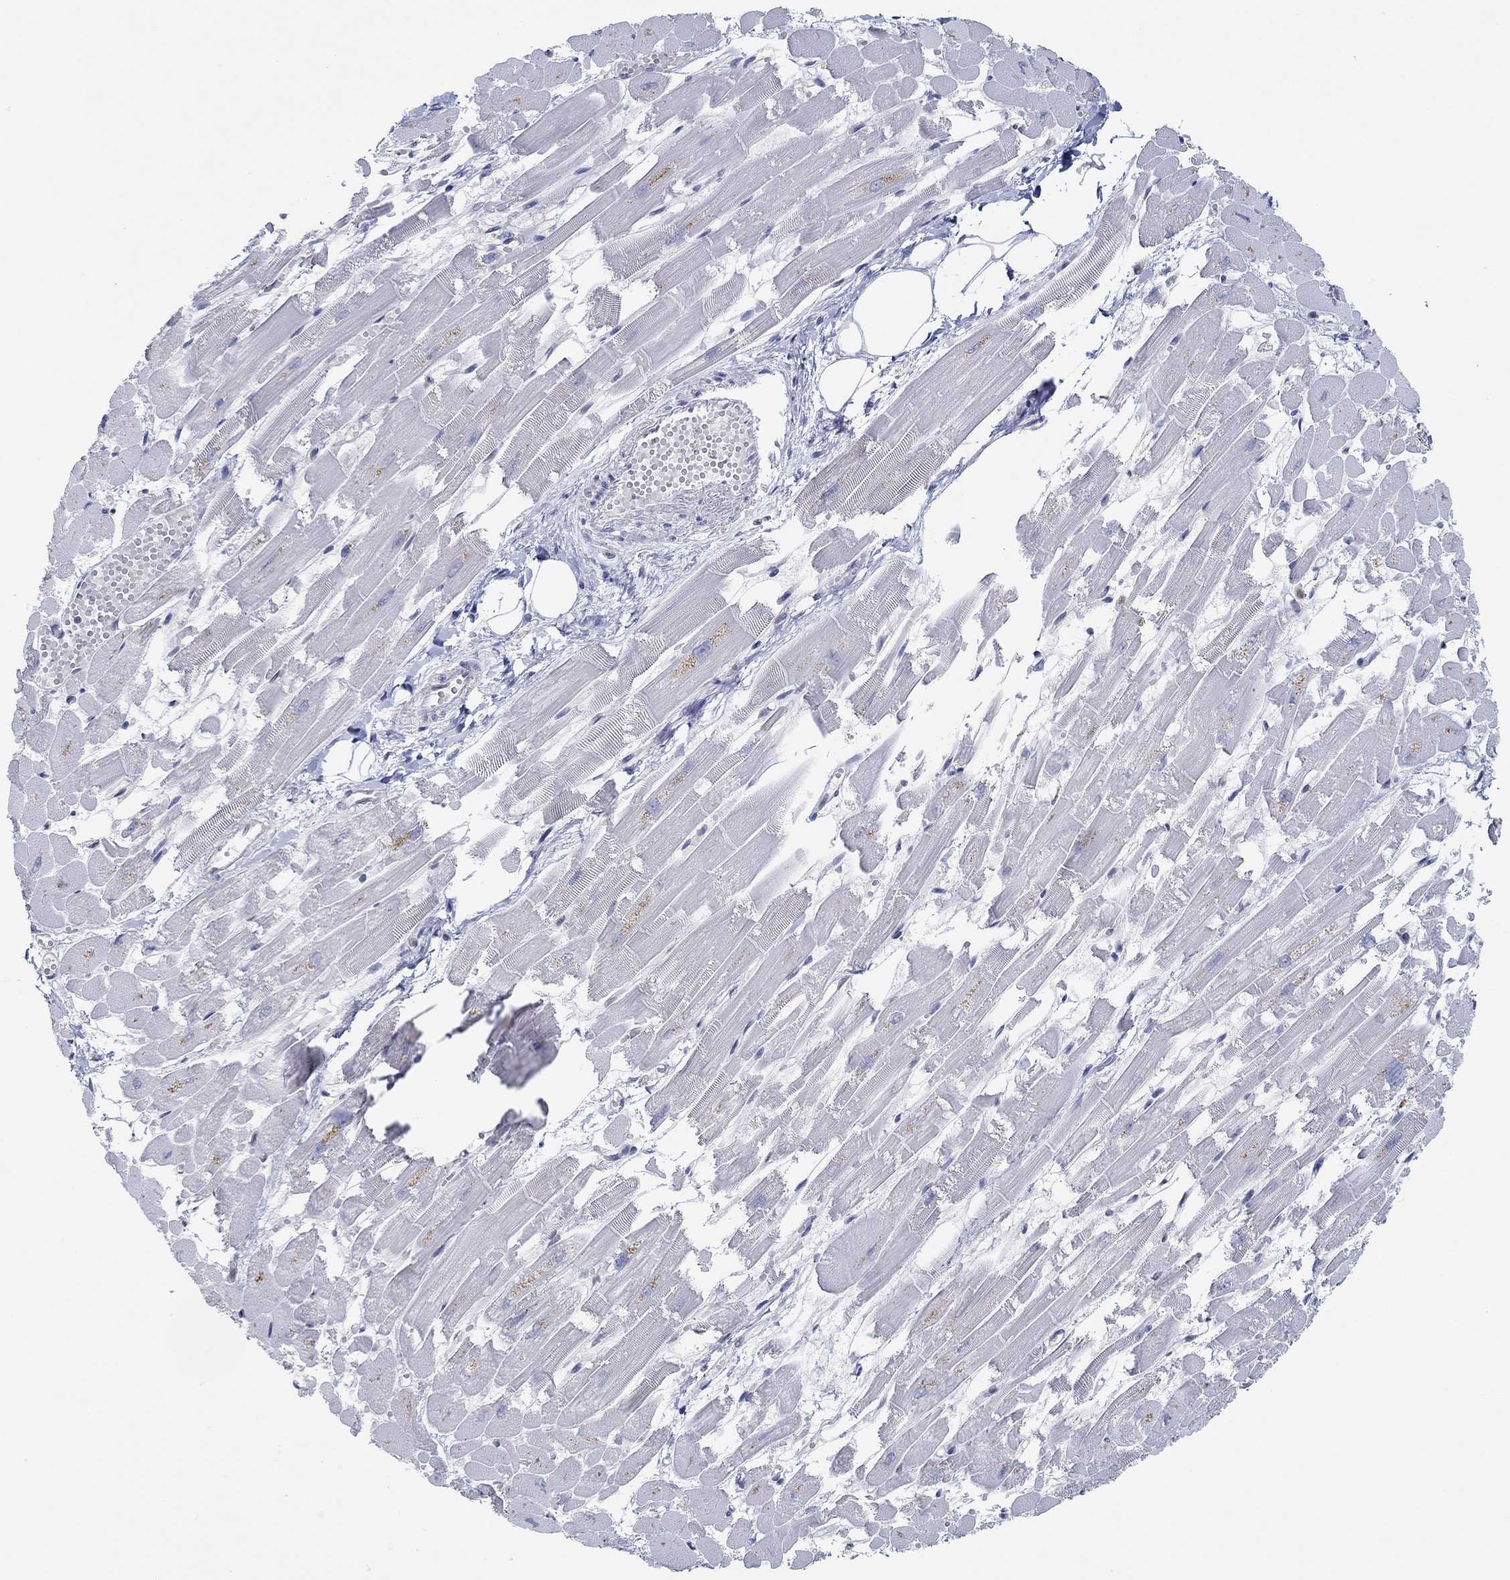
{"staining": {"intensity": "negative", "quantity": "none", "location": "none"}, "tissue": "heart muscle", "cell_type": "Cardiomyocytes", "image_type": "normal", "snomed": [{"axis": "morphology", "description": "Normal tissue, NOS"}, {"axis": "topography", "description": "Heart"}], "caption": "Immunohistochemical staining of benign heart muscle reveals no significant positivity in cardiomyocytes.", "gene": "GATA2", "patient": {"sex": "female", "age": 52}}